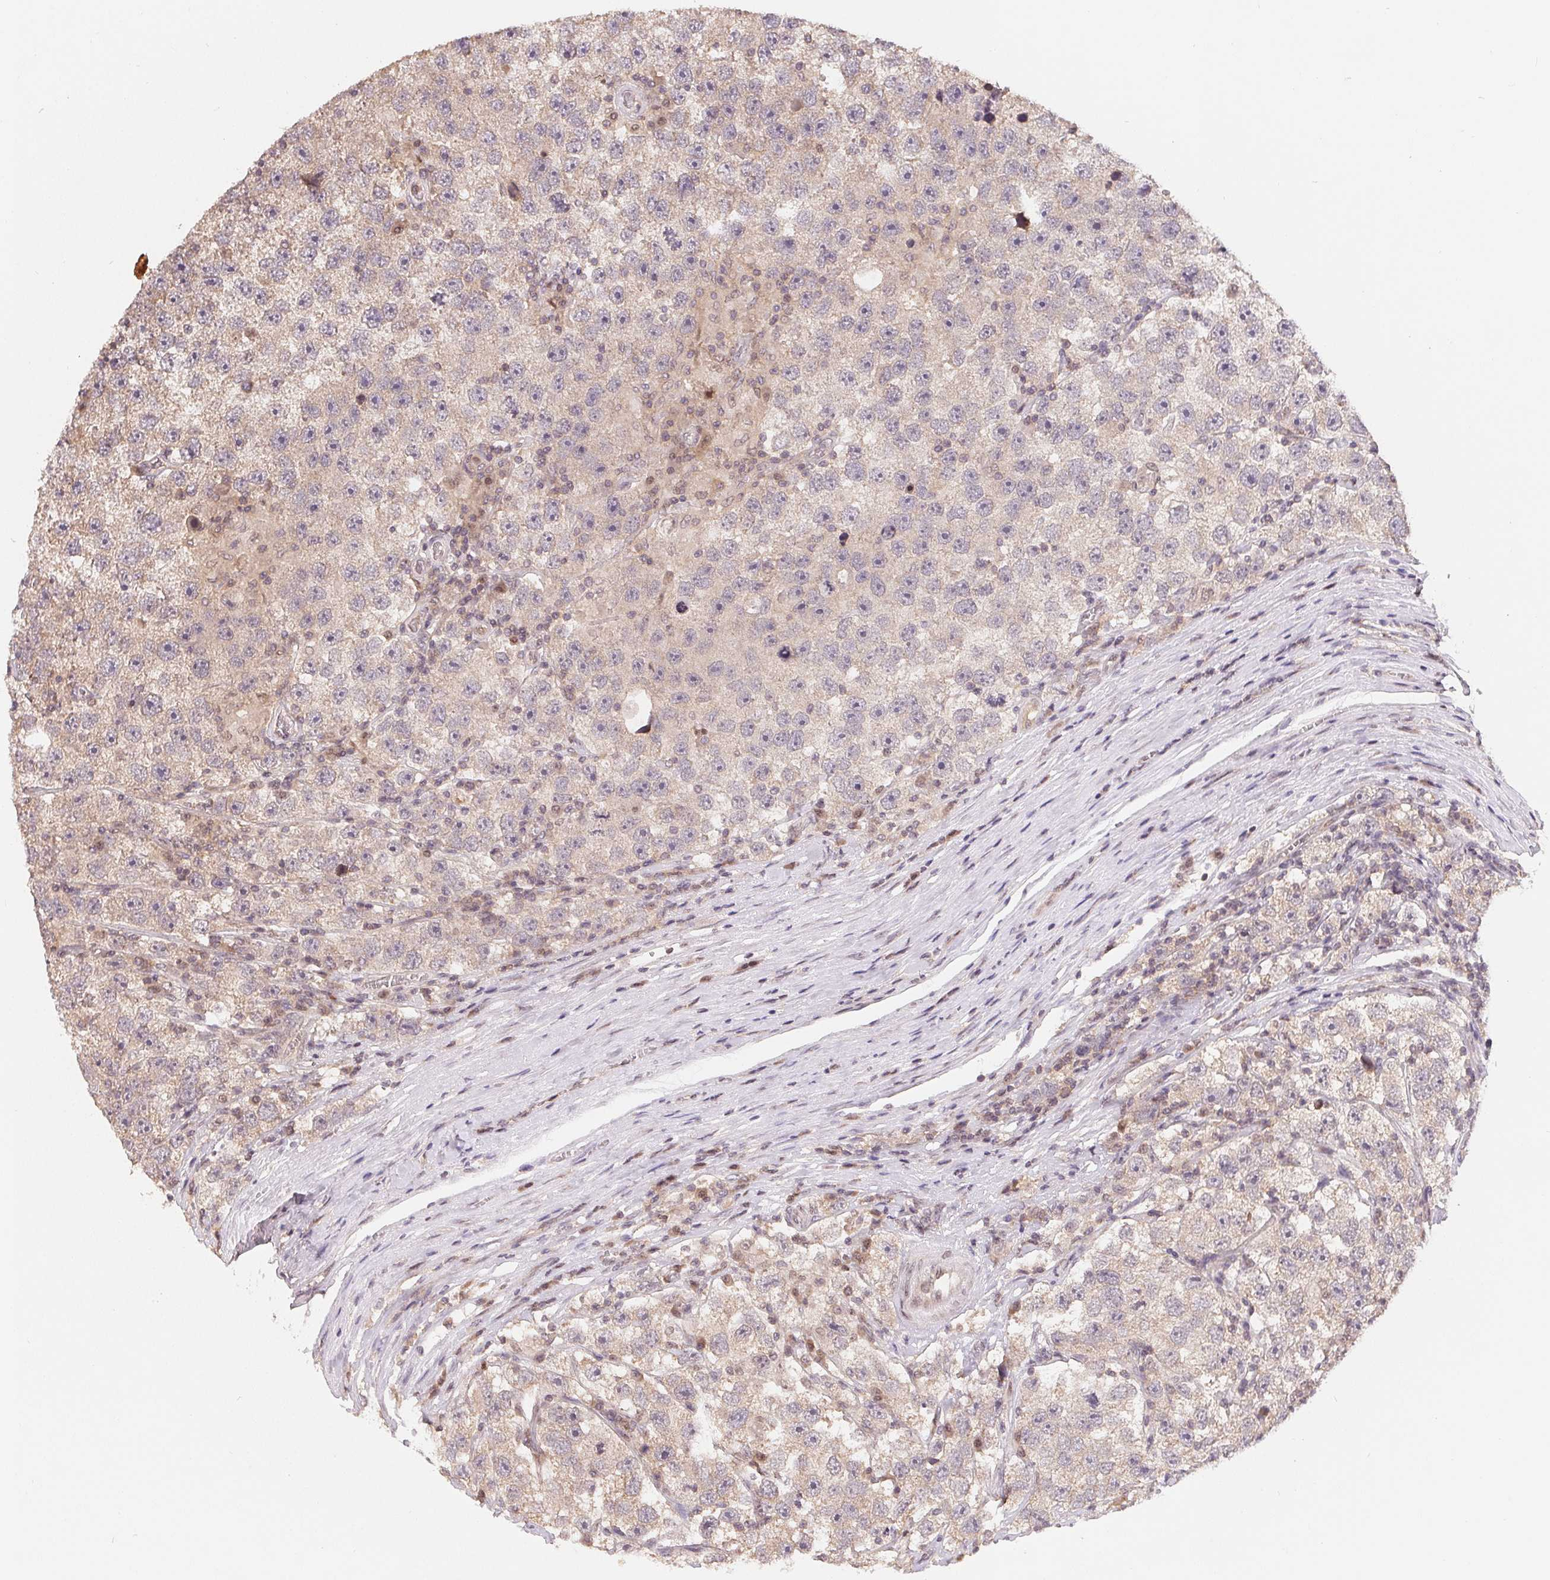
{"staining": {"intensity": "negative", "quantity": "none", "location": "none"}, "tissue": "testis cancer", "cell_type": "Tumor cells", "image_type": "cancer", "snomed": [{"axis": "morphology", "description": "Seminoma, NOS"}, {"axis": "topography", "description": "Testis"}], "caption": "Seminoma (testis) stained for a protein using IHC reveals no positivity tumor cells.", "gene": "HMGN3", "patient": {"sex": "male", "age": 26}}